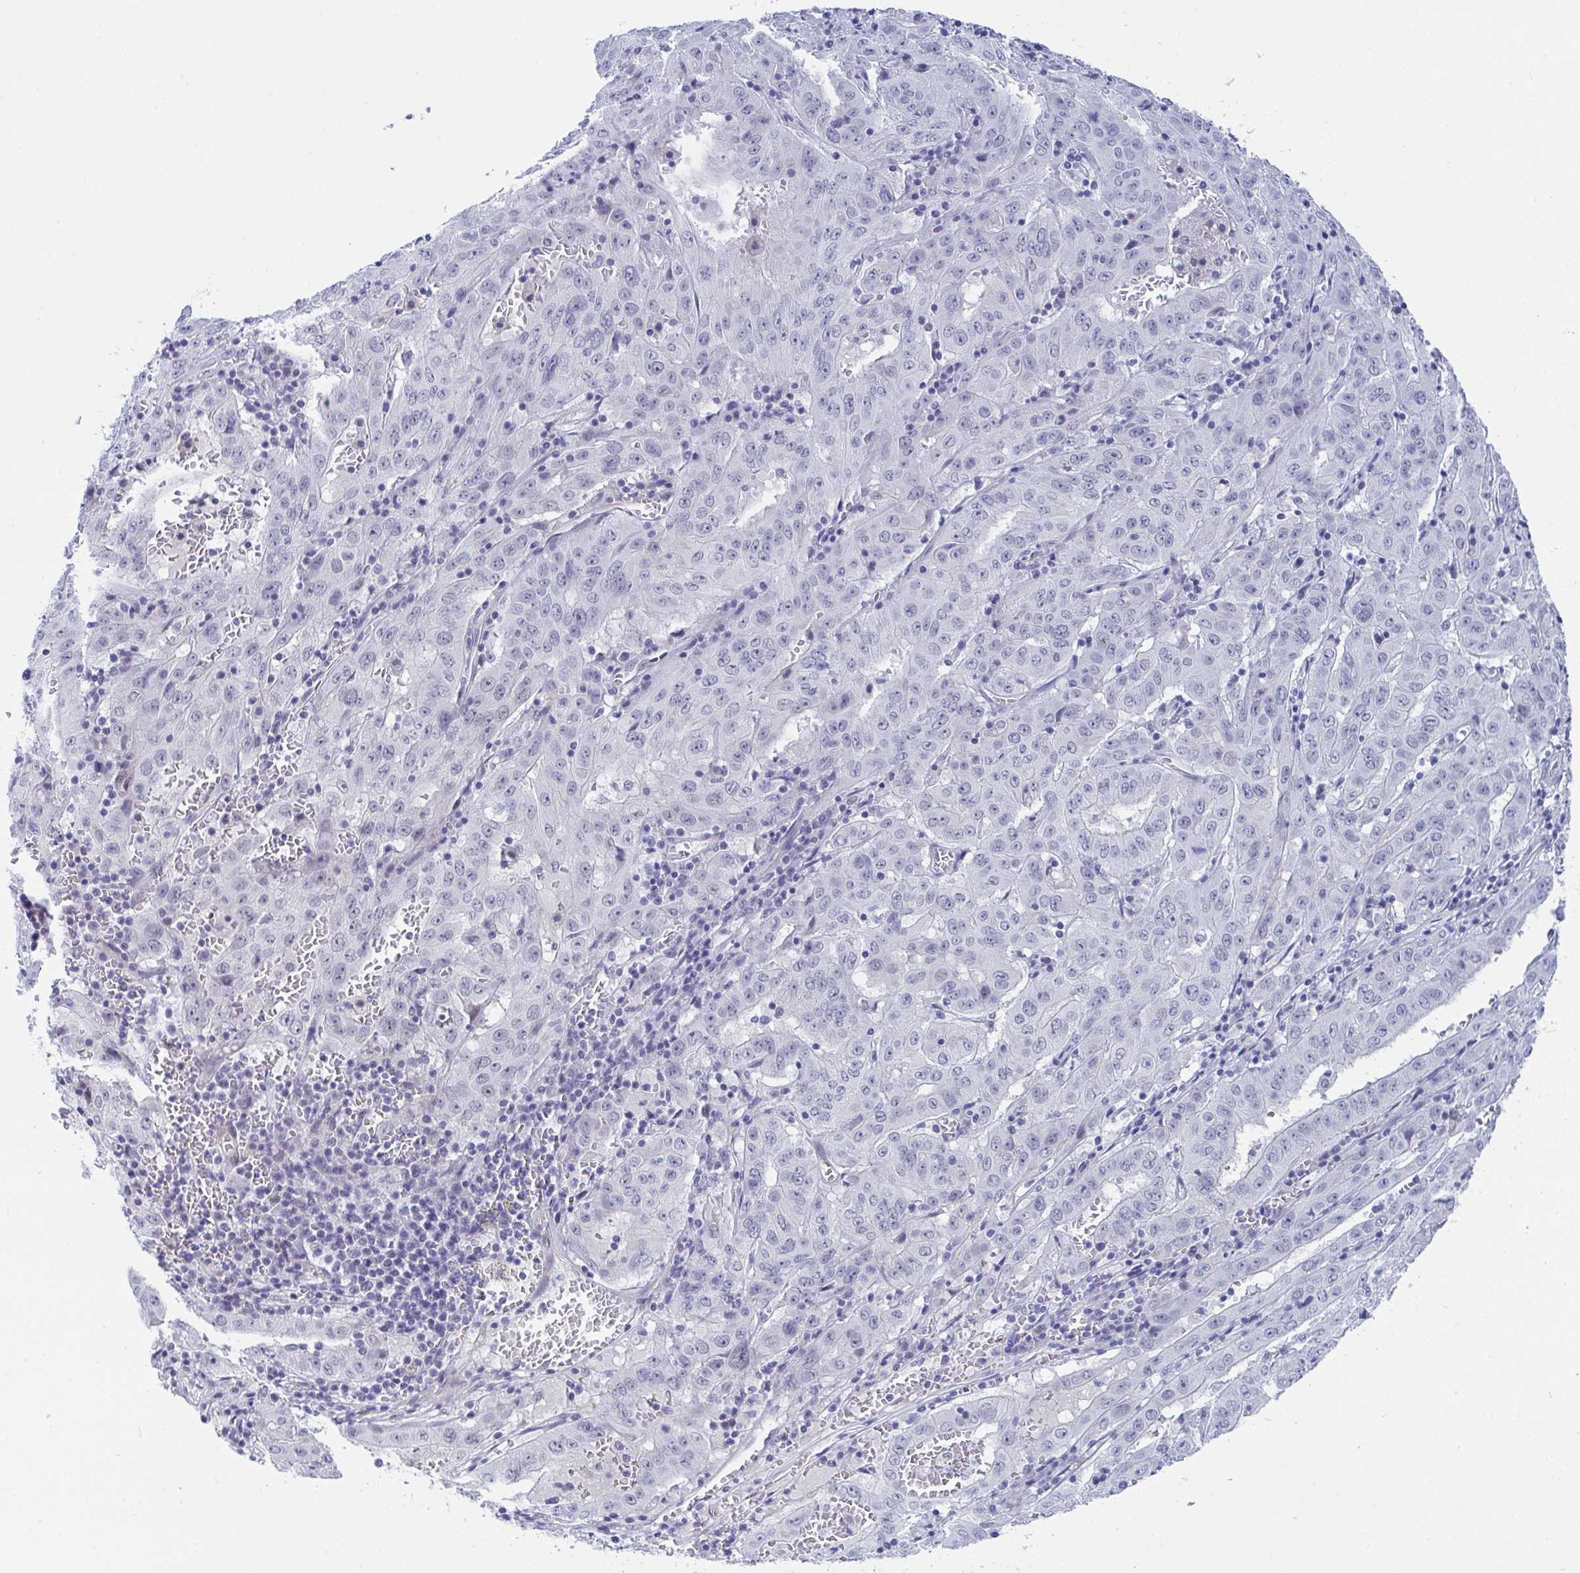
{"staining": {"intensity": "negative", "quantity": "none", "location": "none"}, "tissue": "pancreatic cancer", "cell_type": "Tumor cells", "image_type": "cancer", "snomed": [{"axis": "morphology", "description": "Adenocarcinoma, NOS"}, {"axis": "topography", "description": "Pancreas"}], "caption": "The histopathology image displays no staining of tumor cells in pancreatic cancer.", "gene": "DAOA", "patient": {"sex": "male", "age": 63}}